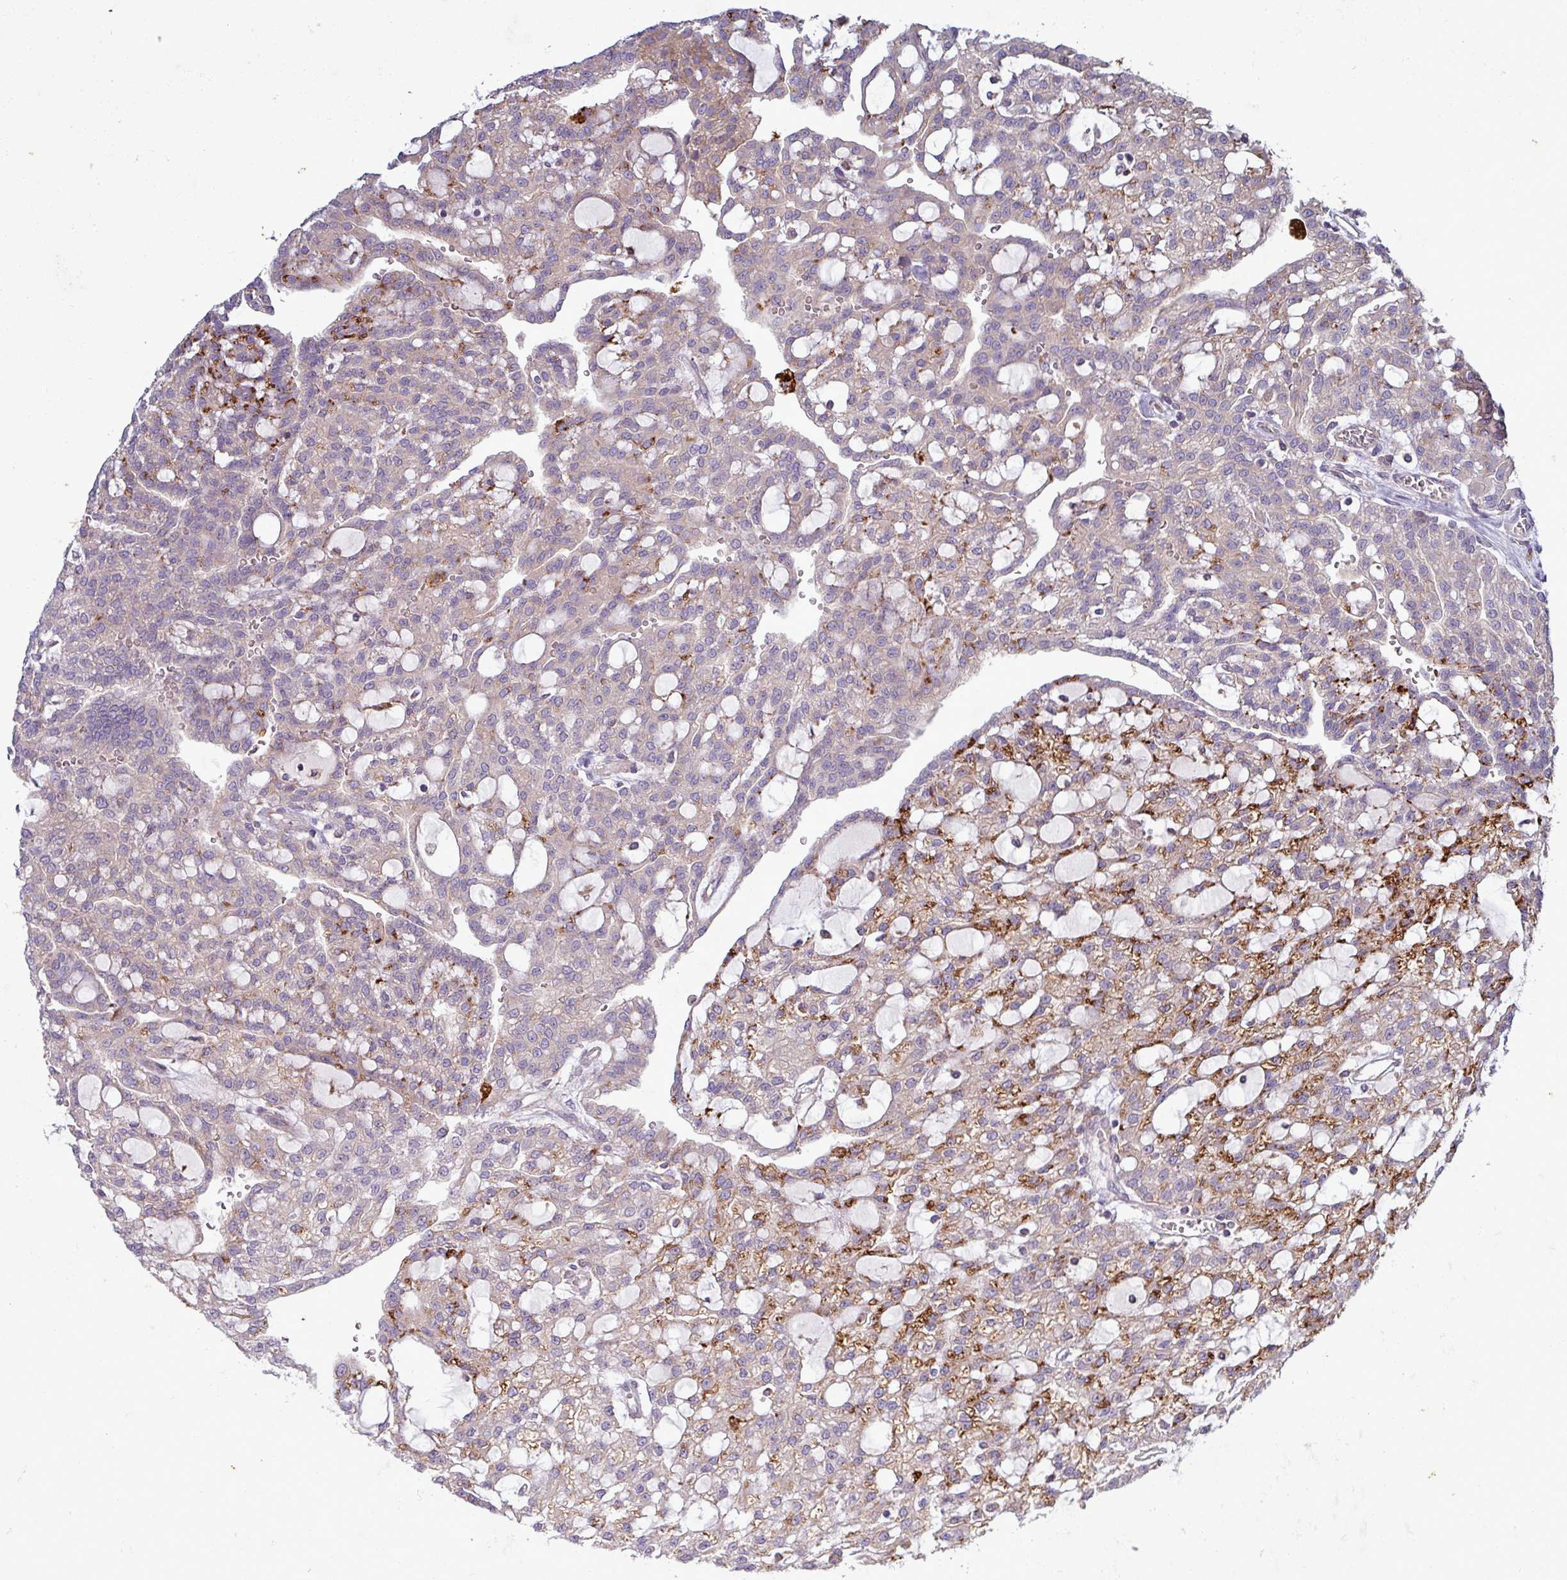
{"staining": {"intensity": "moderate", "quantity": "<25%", "location": "cytoplasmic/membranous"}, "tissue": "renal cancer", "cell_type": "Tumor cells", "image_type": "cancer", "snomed": [{"axis": "morphology", "description": "Adenocarcinoma, NOS"}, {"axis": "topography", "description": "Kidney"}], "caption": "Renal cancer (adenocarcinoma) stained with DAB immunohistochemistry (IHC) exhibits low levels of moderate cytoplasmic/membranous positivity in about <25% of tumor cells.", "gene": "PLIN2", "patient": {"sex": "male", "age": 63}}